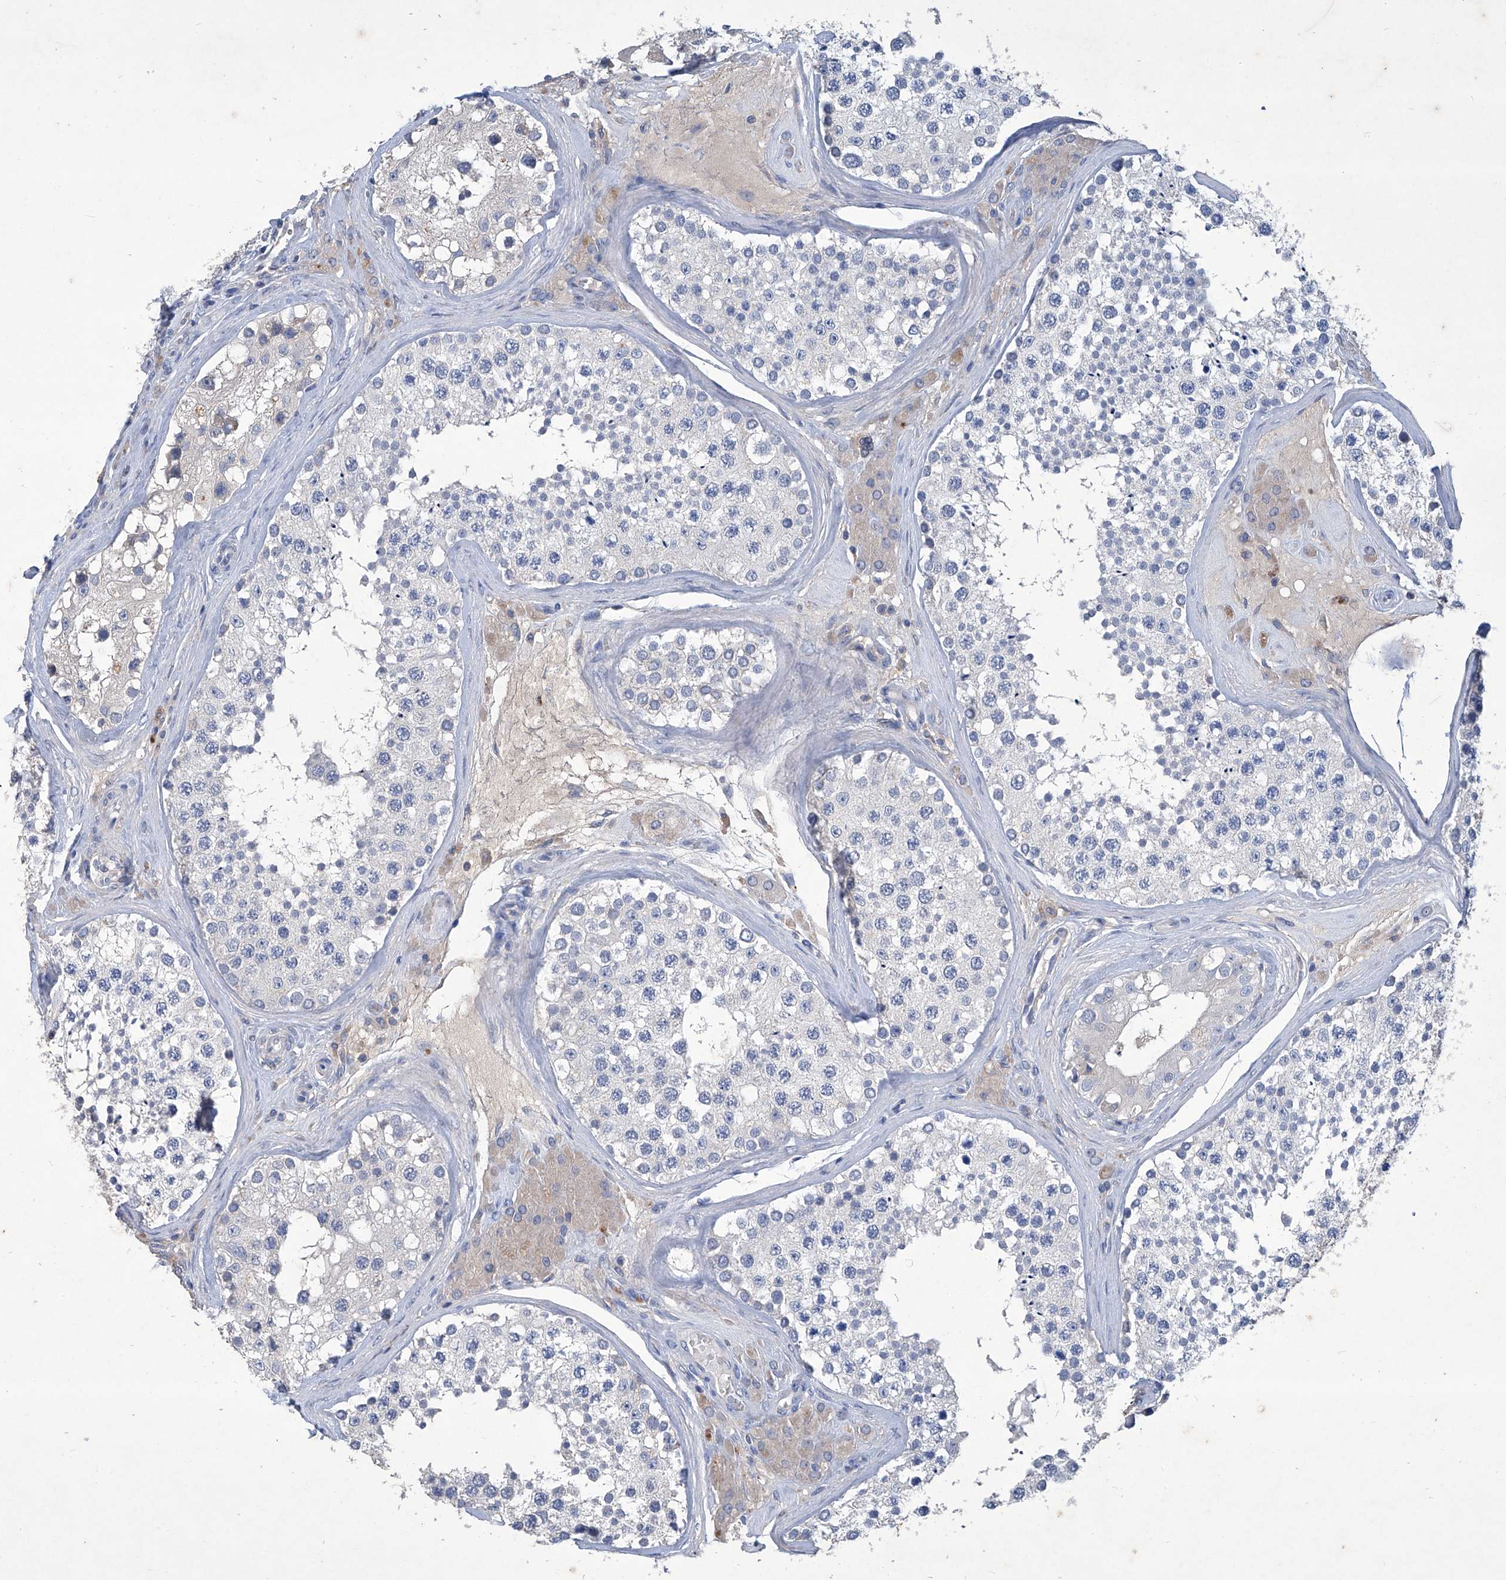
{"staining": {"intensity": "negative", "quantity": "none", "location": "none"}, "tissue": "testis", "cell_type": "Cells in seminiferous ducts", "image_type": "normal", "snomed": [{"axis": "morphology", "description": "Normal tissue, NOS"}, {"axis": "topography", "description": "Testis"}], "caption": "Immunohistochemical staining of unremarkable testis demonstrates no significant positivity in cells in seminiferous ducts.", "gene": "MTARC1", "patient": {"sex": "male", "age": 46}}